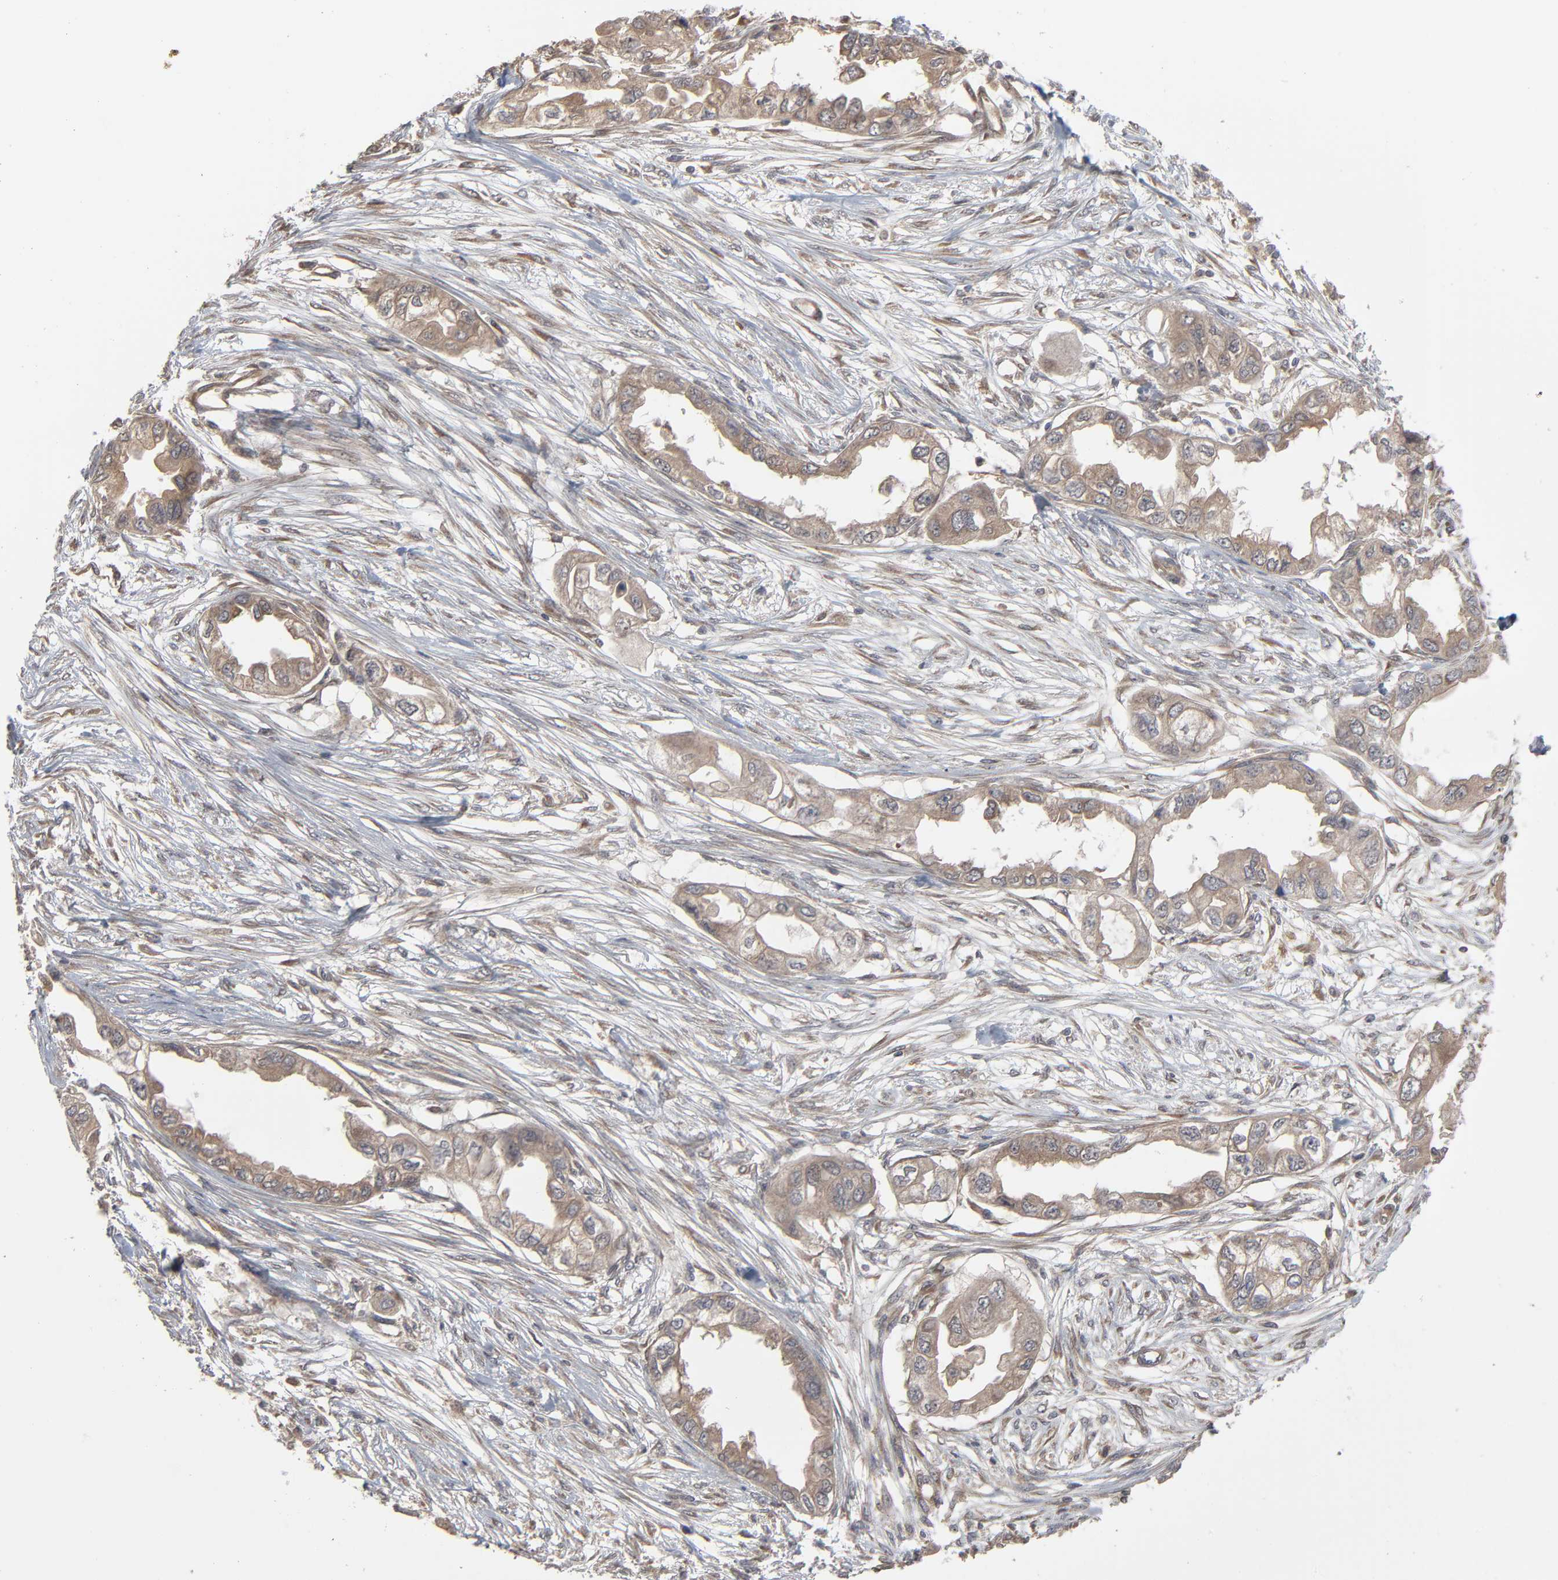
{"staining": {"intensity": "weak", "quantity": ">75%", "location": "cytoplasmic/membranous"}, "tissue": "endometrial cancer", "cell_type": "Tumor cells", "image_type": "cancer", "snomed": [{"axis": "morphology", "description": "Adenocarcinoma, NOS"}, {"axis": "topography", "description": "Endometrium"}], "caption": "Immunohistochemical staining of human endometrial cancer (adenocarcinoma) displays low levels of weak cytoplasmic/membranous protein expression in about >75% of tumor cells. The staining is performed using DAB (3,3'-diaminobenzidine) brown chromogen to label protein expression. The nuclei are counter-stained blue using hematoxylin.", "gene": "SCFD1", "patient": {"sex": "female", "age": 67}}